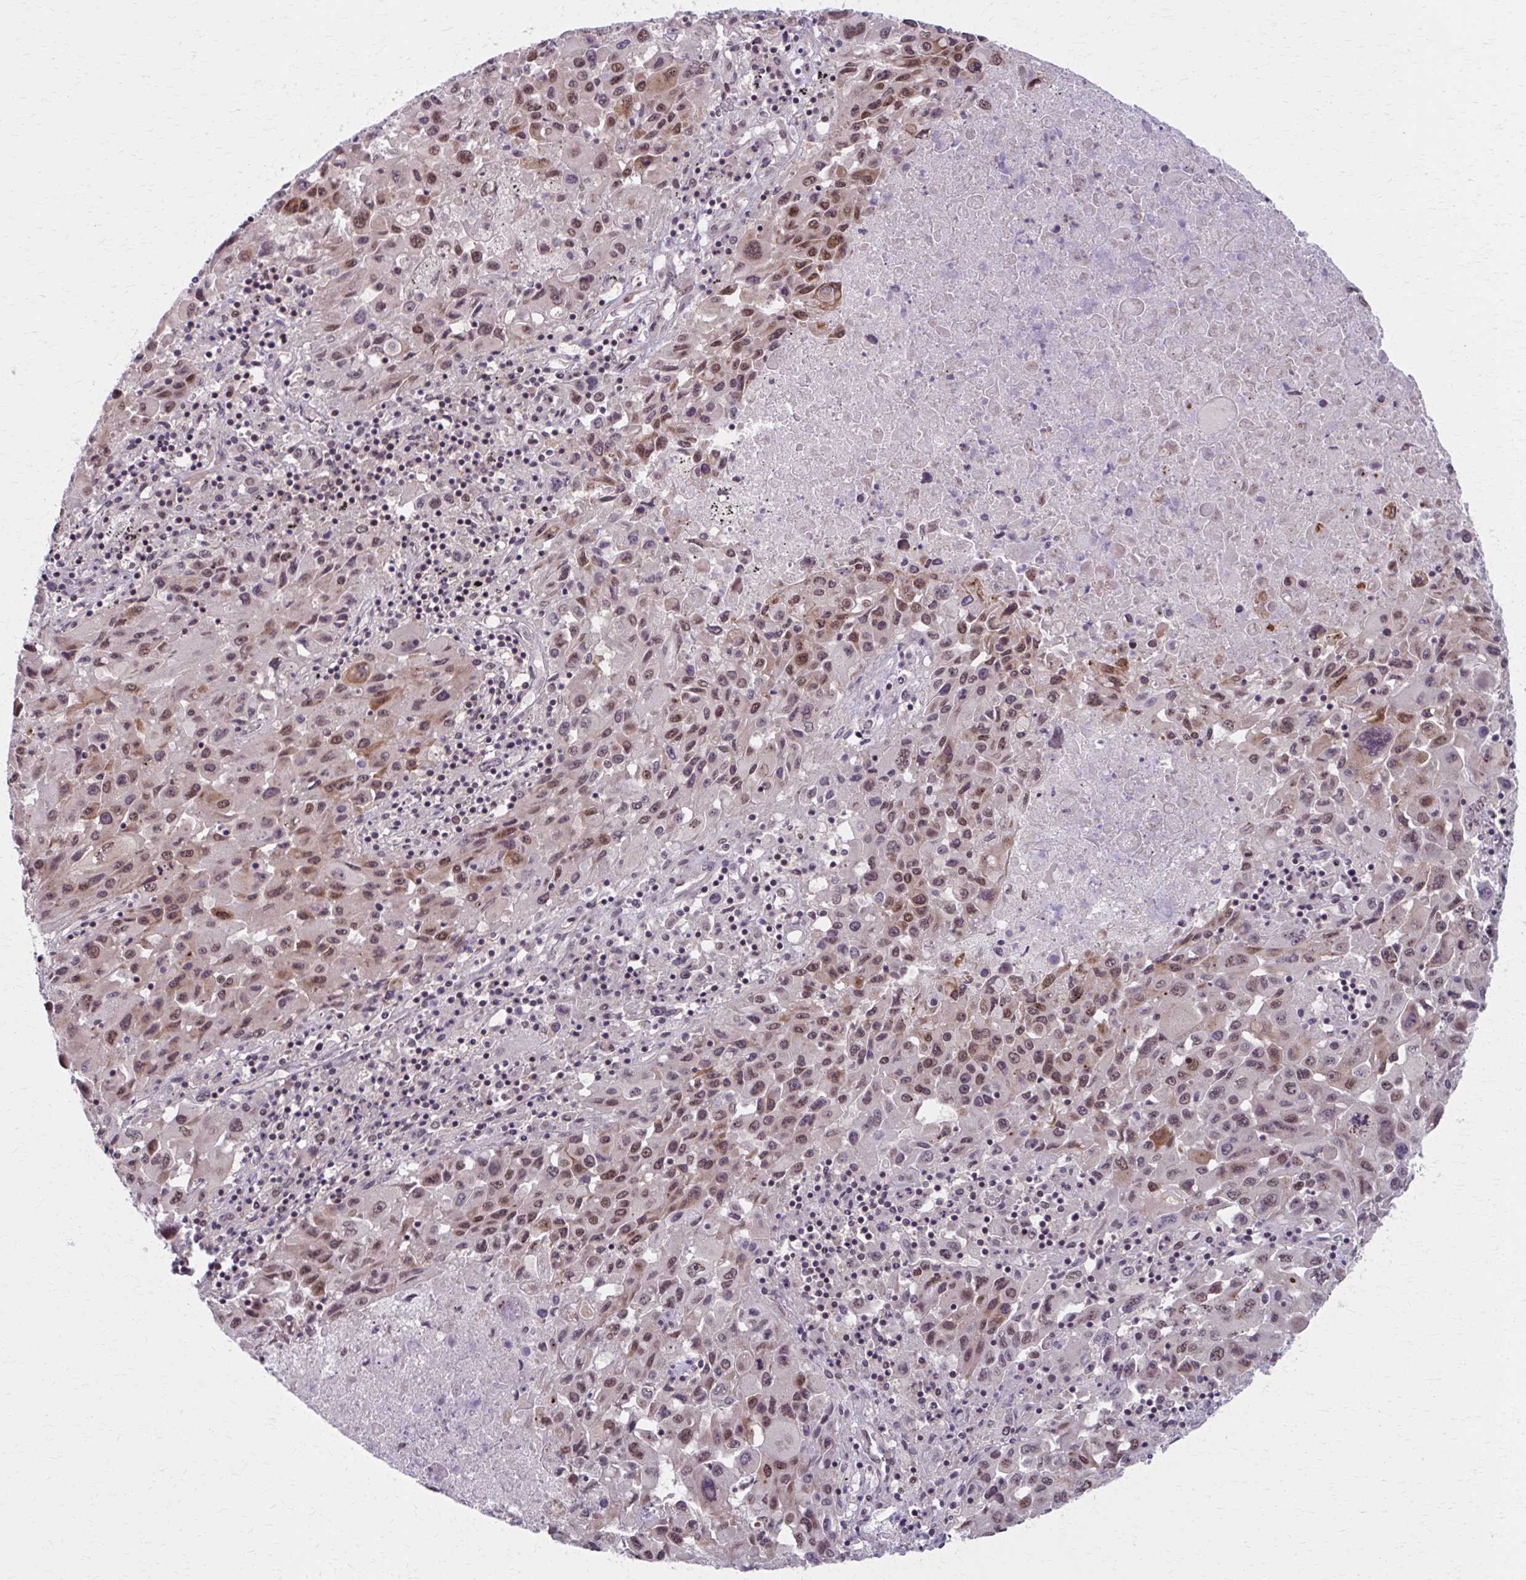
{"staining": {"intensity": "moderate", "quantity": "25%-75%", "location": "nuclear"}, "tissue": "lung cancer", "cell_type": "Tumor cells", "image_type": "cancer", "snomed": [{"axis": "morphology", "description": "Squamous cell carcinoma, NOS"}, {"axis": "topography", "description": "Lung"}], "caption": "This micrograph shows lung cancer stained with immunohistochemistry (IHC) to label a protein in brown. The nuclear of tumor cells show moderate positivity for the protein. Nuclei are counter-stained blue.", "gene": "SETBP1", "patient": {"sex": "male", "age": 63}}